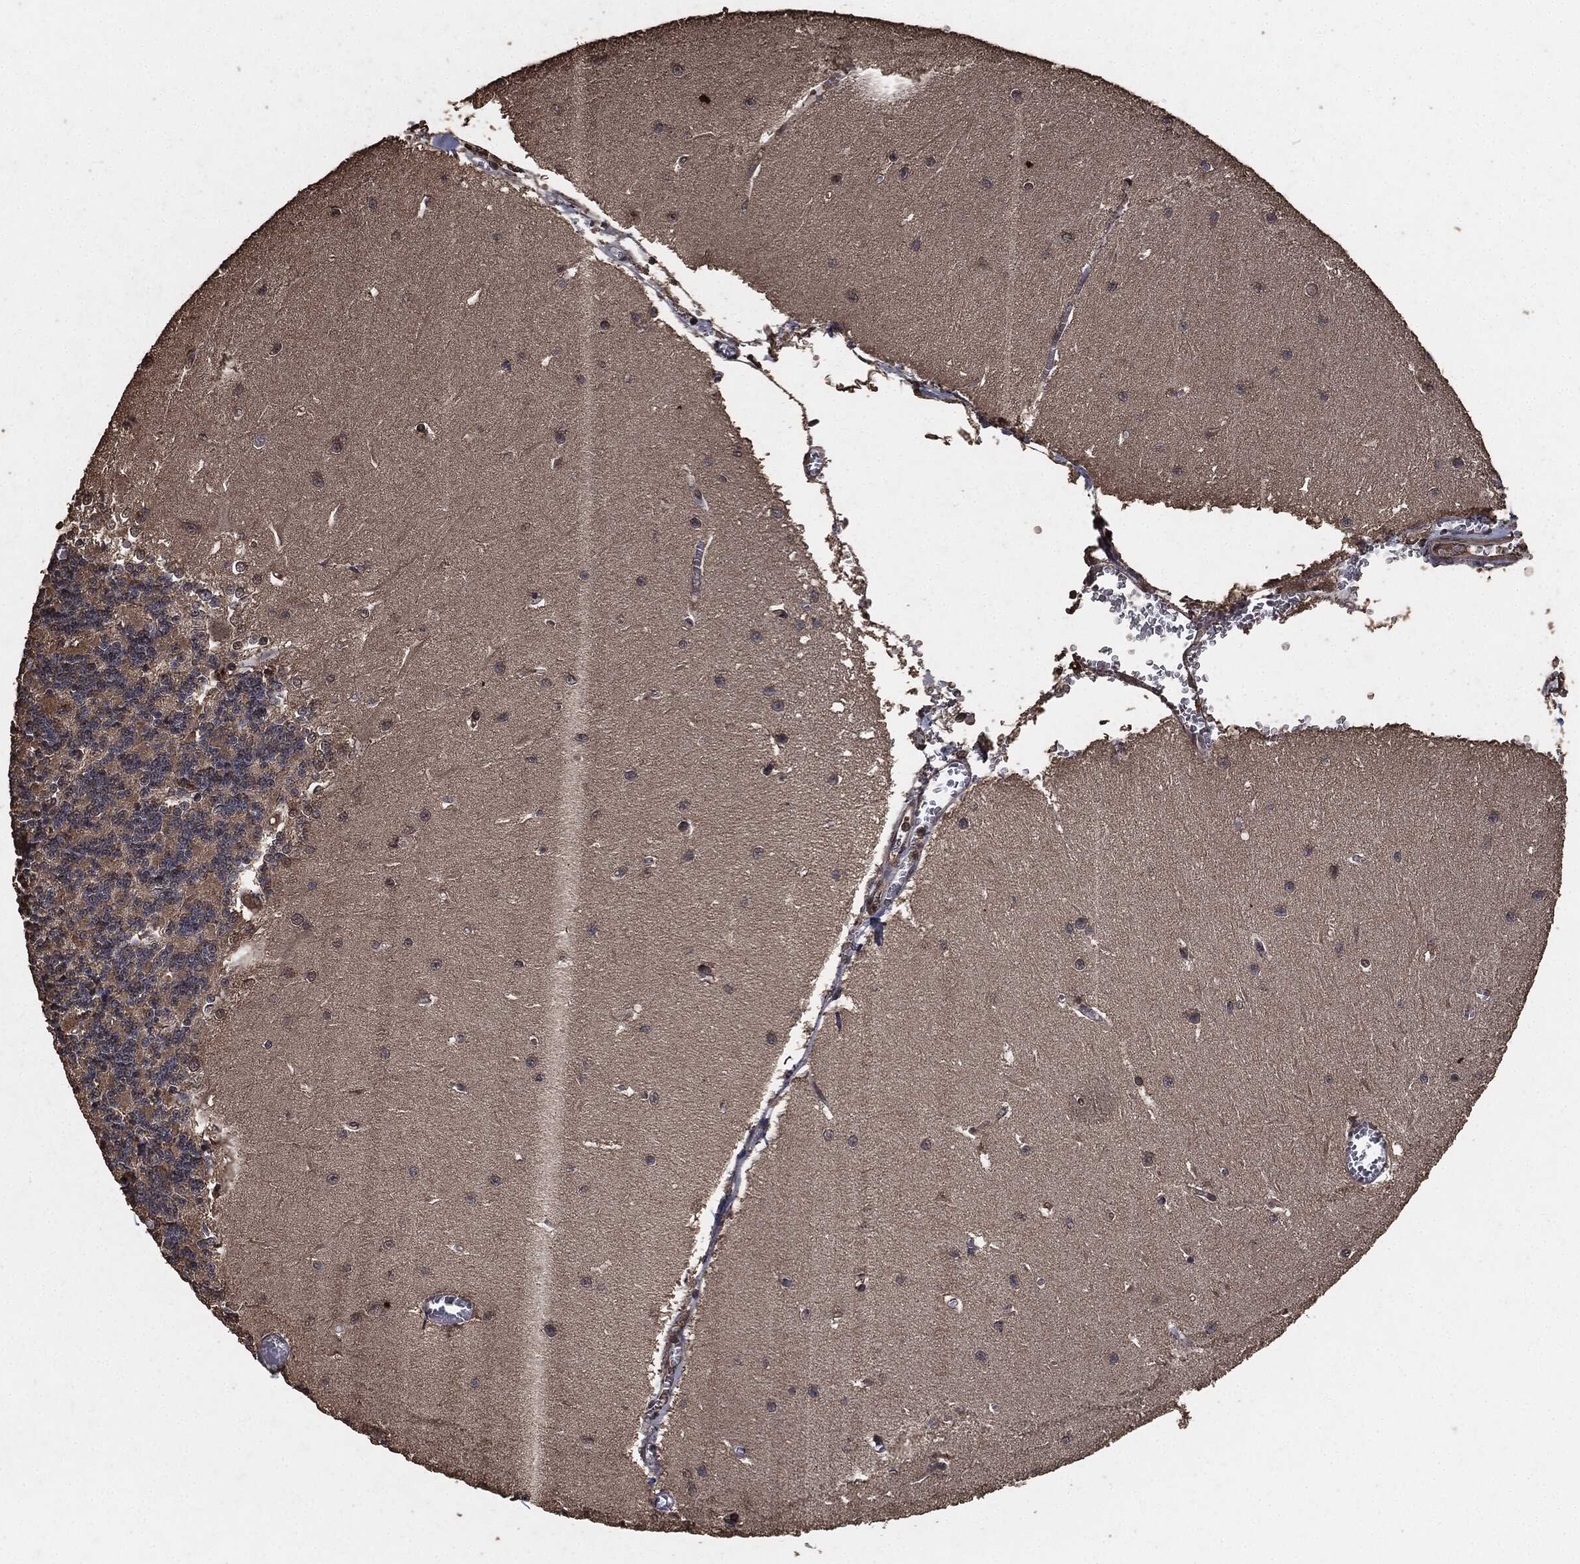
{"staining": {"intensity": "negative", "quantity": "none", "location": "none"}, "tissue": "cerebellum", "cell_type": "Cells in granular layer", "image_type": "normal", "snomed": [{"axis": "morphology", "description": "Normal tissue, NOS"}, {"axis": "topography", "description": "Cerebellum"}], "caption": "High magnification brightfield microscopy of benign cerebellum stained with DAB (brown) and counterstained with hematoxylin (blue): cells in granular layer show no significant positivity.", "gene": "AKT1S1", "patient": {"sex": "male", "age": 37}}